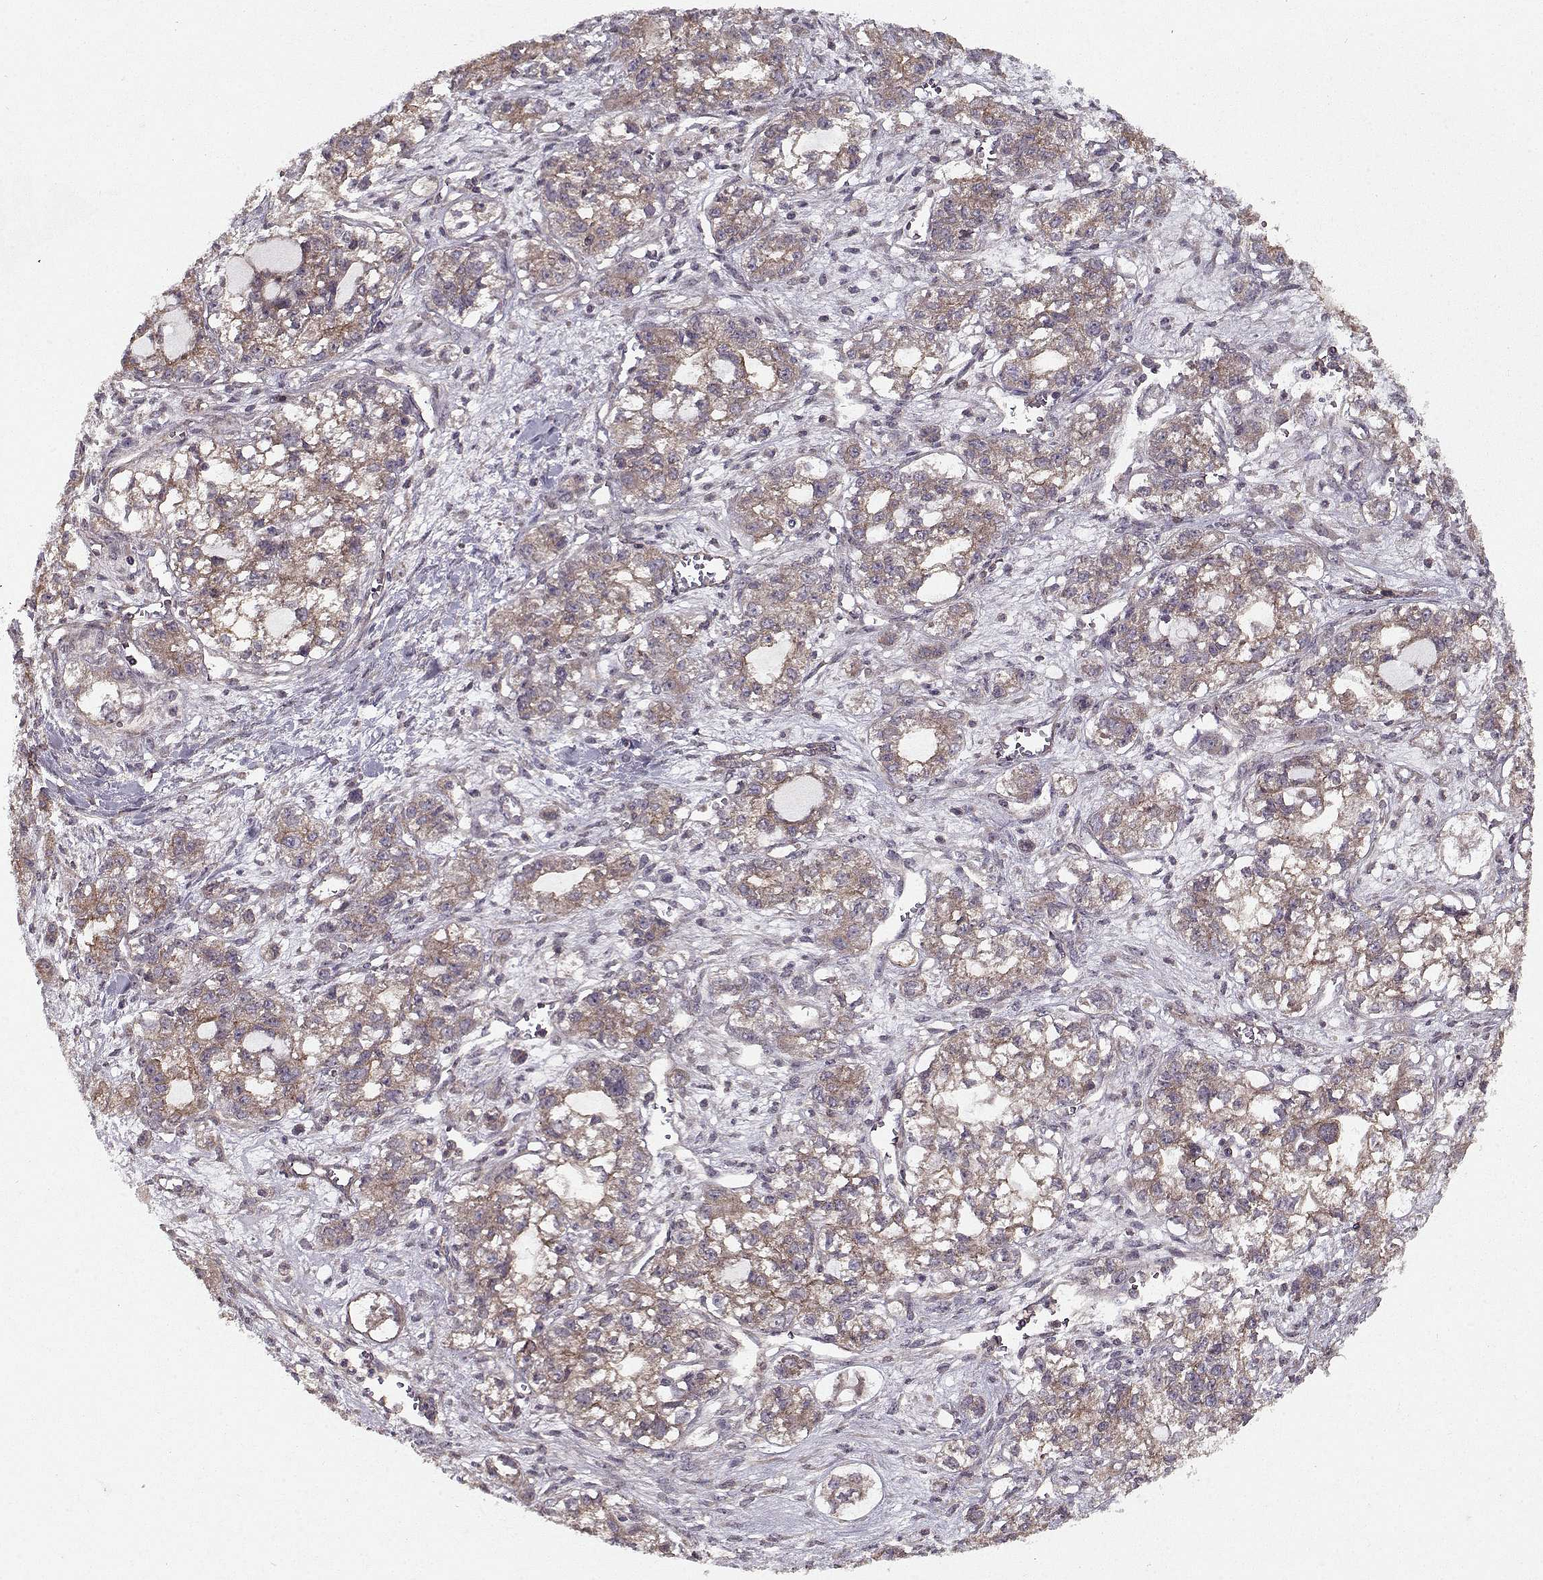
{"staining": {"intensity": "weak", "quantity": "25%-75%", "location": "cytoplasmic/membranous"}, "tissue": "ovarian cancer", "cell_type": "Tumor cells", "image_type": "cancer", "snomed": [{"axis": "morphology", "description": "Carcinoma, endometroid"}, {"axis": "topography", "description": "Ovary"}], "caption": "Protein analysis of ovarian cancer tissue exhibits weak cytoplasmic/membranous expression in about 25%-75% of tumor cells.", "gene": "PPP1R12A", "patient": {"sex": "female", "age": 64}}